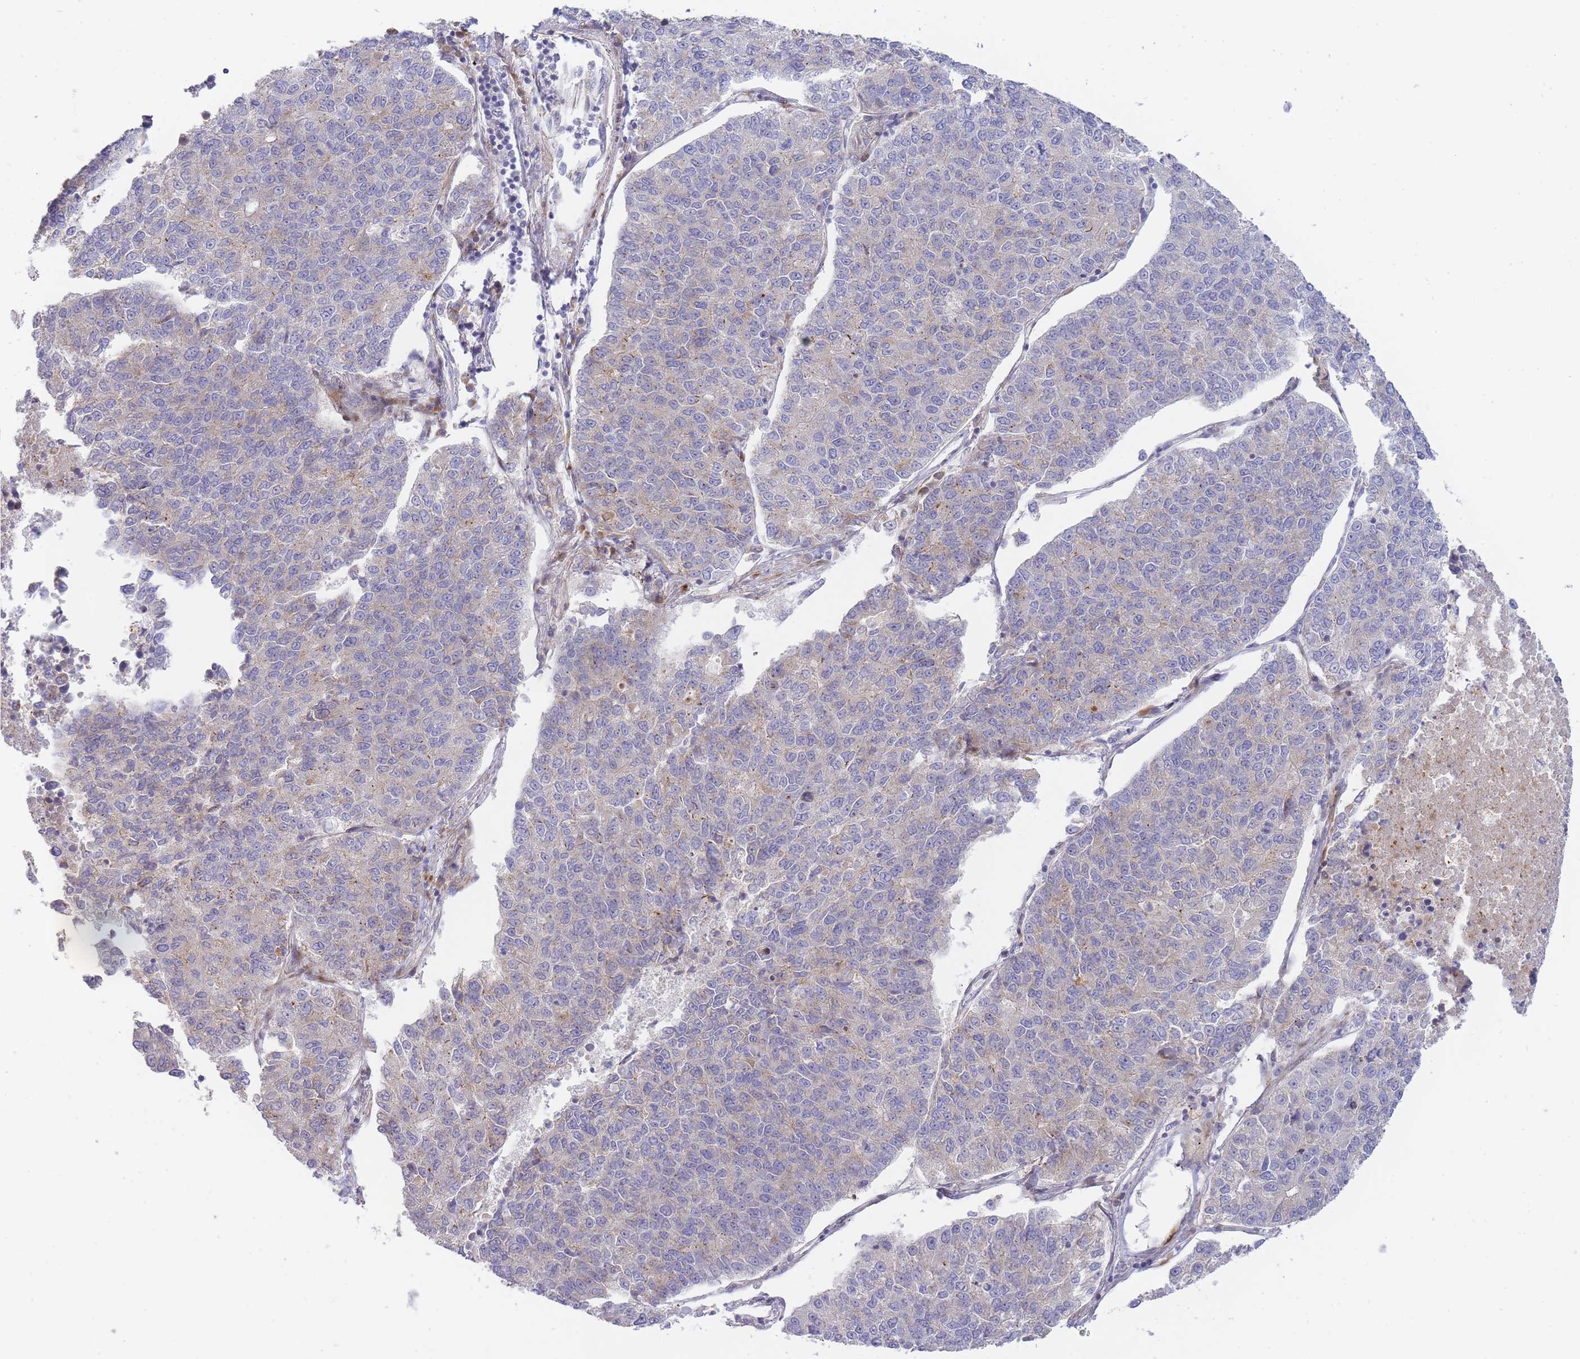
{"staining": {"intensity": "negative", "quantity": "none", "location": "none"}, "tissue": "lung cancer", "cell_type": "Tumor cells", "image_type": "cancer", "snomed": [{"axis": "morphology", "description": "Adenocarcinoma, NOS"}, {"axis": "topography", "description": "Lung"}], "caption": "High magnification brightfield microscopy of lung cancer (adenocarcinoma) stained with DAB (brown) and counterstained with hematoxylin (blue): tumor cells show no significant positivity. (DAB immunohistochemistry (IHC) with hematoxylin counter stain).", "gene": "ATP5MC2", "patient": {"sex": "male", "age": 49}}